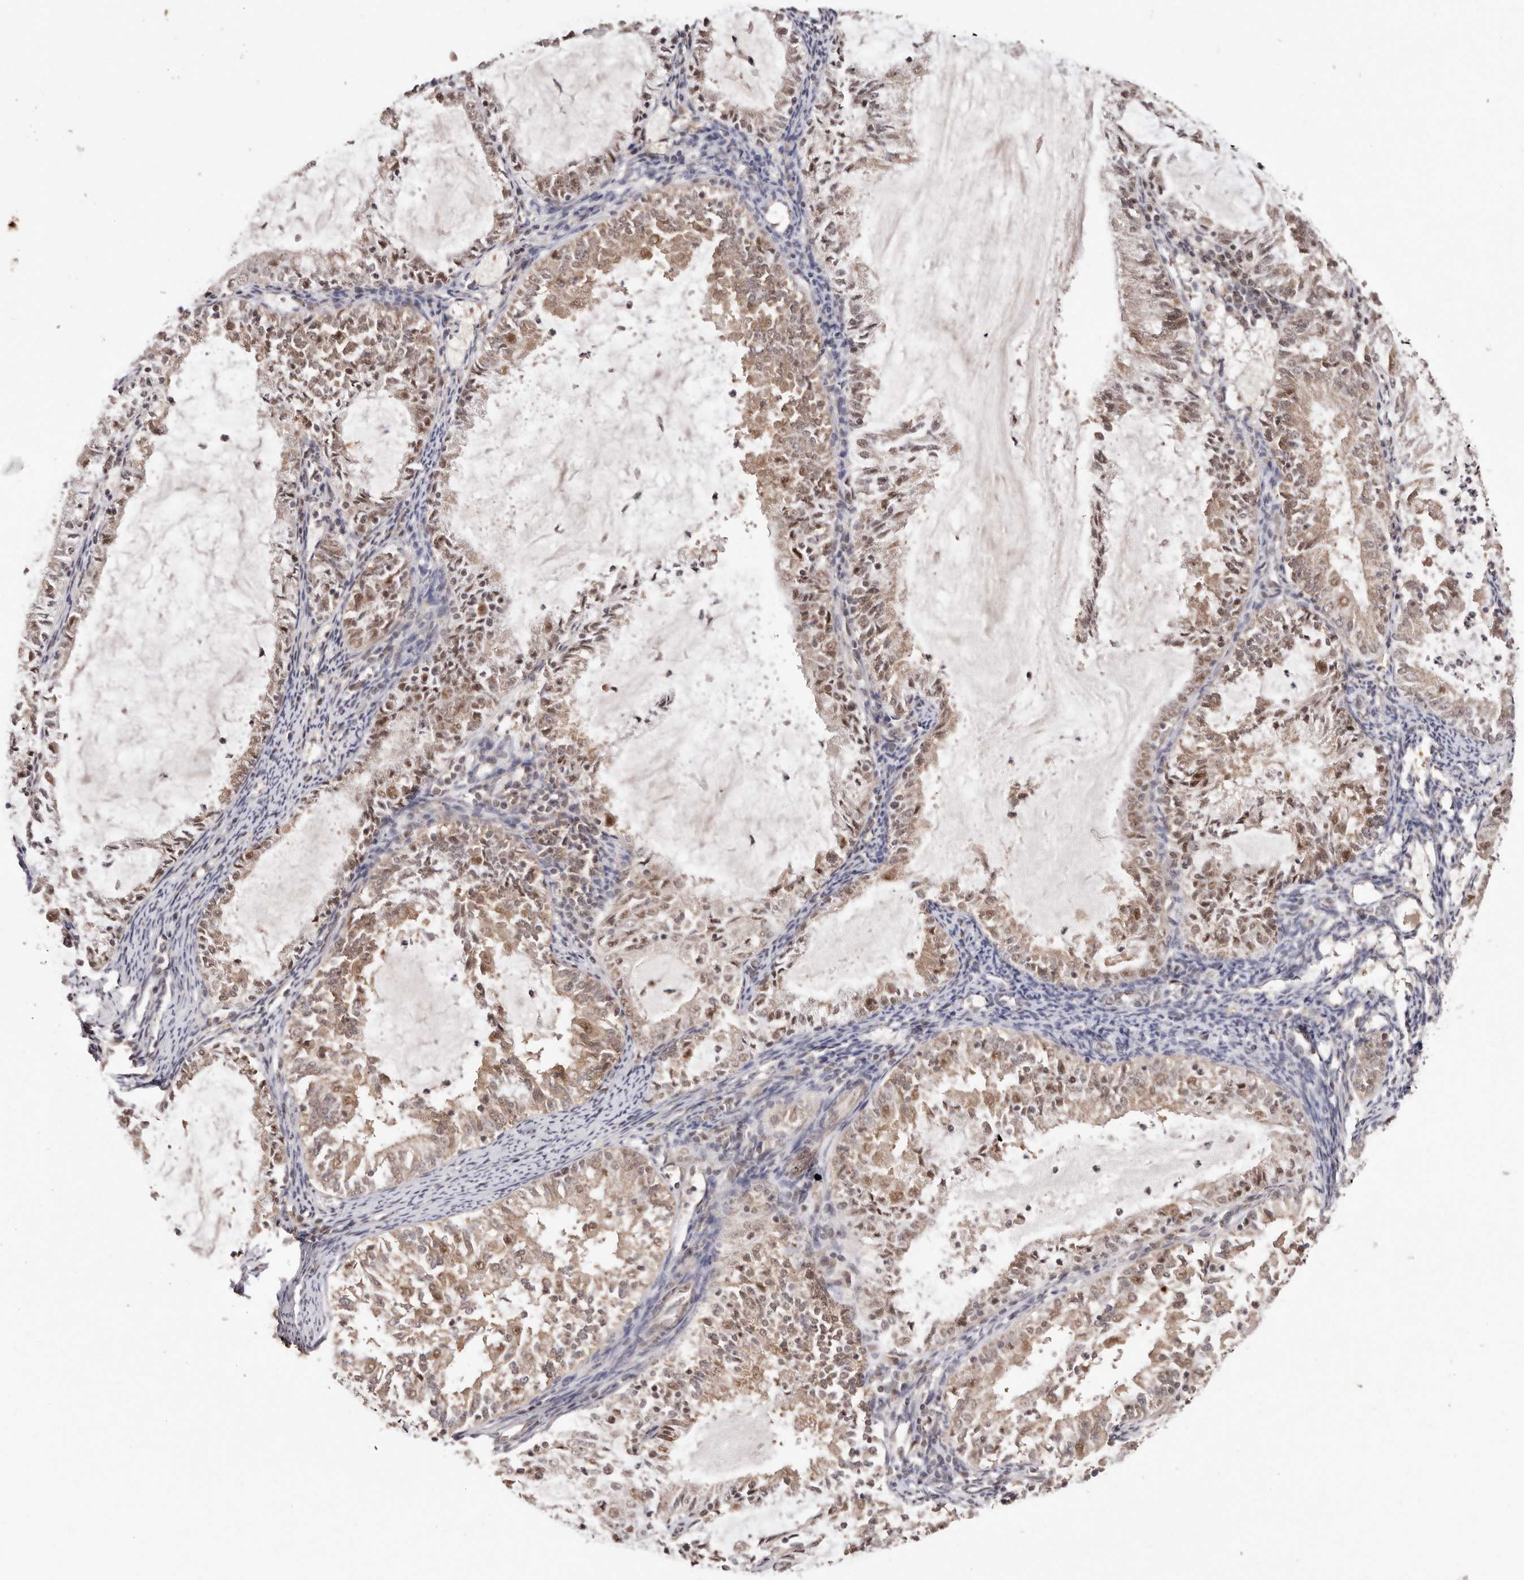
{"staining": {"intensity": "moderate", "quantity": ">75%", "location": "cytoplasmic/membranous,nuclear"}, "tissue": "endometrial cancer", "cell_type": "Tumor cells", "image_type": "cancer", "snomed": [{"axis": "morphology", "description": "Adenocarcinoma, NOS"}, {"axis": "topography", "description": "Endometrium"}], "caption": "There is medium levels of moderate cytoplasmic/membranous and nuclear expression in tumor cells of endometrial cancer (adenocarcinoma), as demonstrated by immunohistochemical staining (brown color).", "gene": "MED8", "patient": {"sex": "female", "age": 57}}